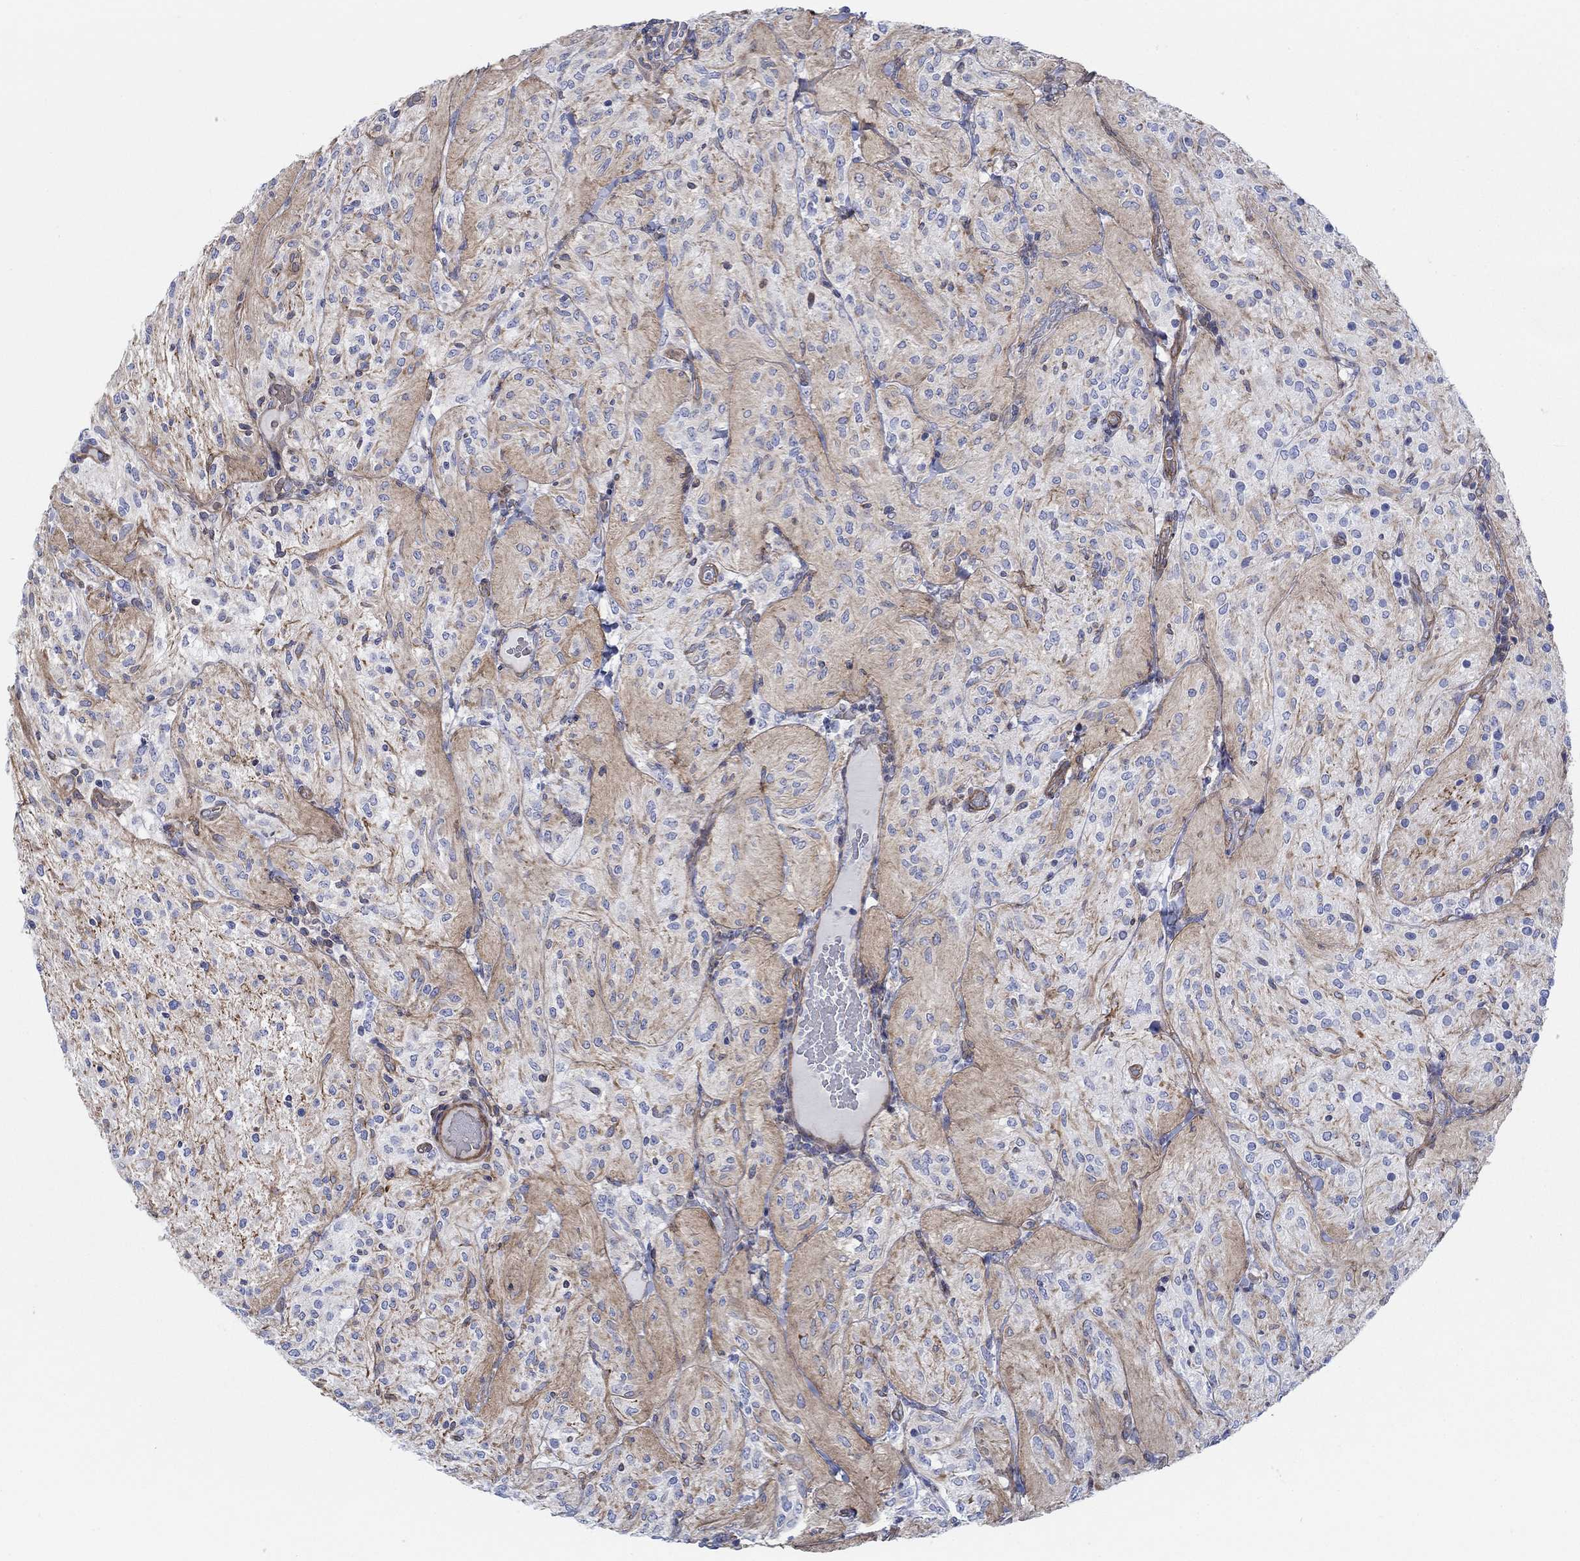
{"staining": {"intensity": "negative", "quantity": "none", "location": "none"}, "tissue": "glioma", "cell_type": "Tumor cells", "image_type": "cancer", "snomed": [{"axis": "morphology", "description": "Glioma, malignant, Low grade"}, {"axis": "topography", "description": "Brain"}], "caption": "Immunohistochemistry of glioma exhibits no staining in tumor cells.", "gene": "FMN1", "patient": {"sex": "male", "age": 3}}